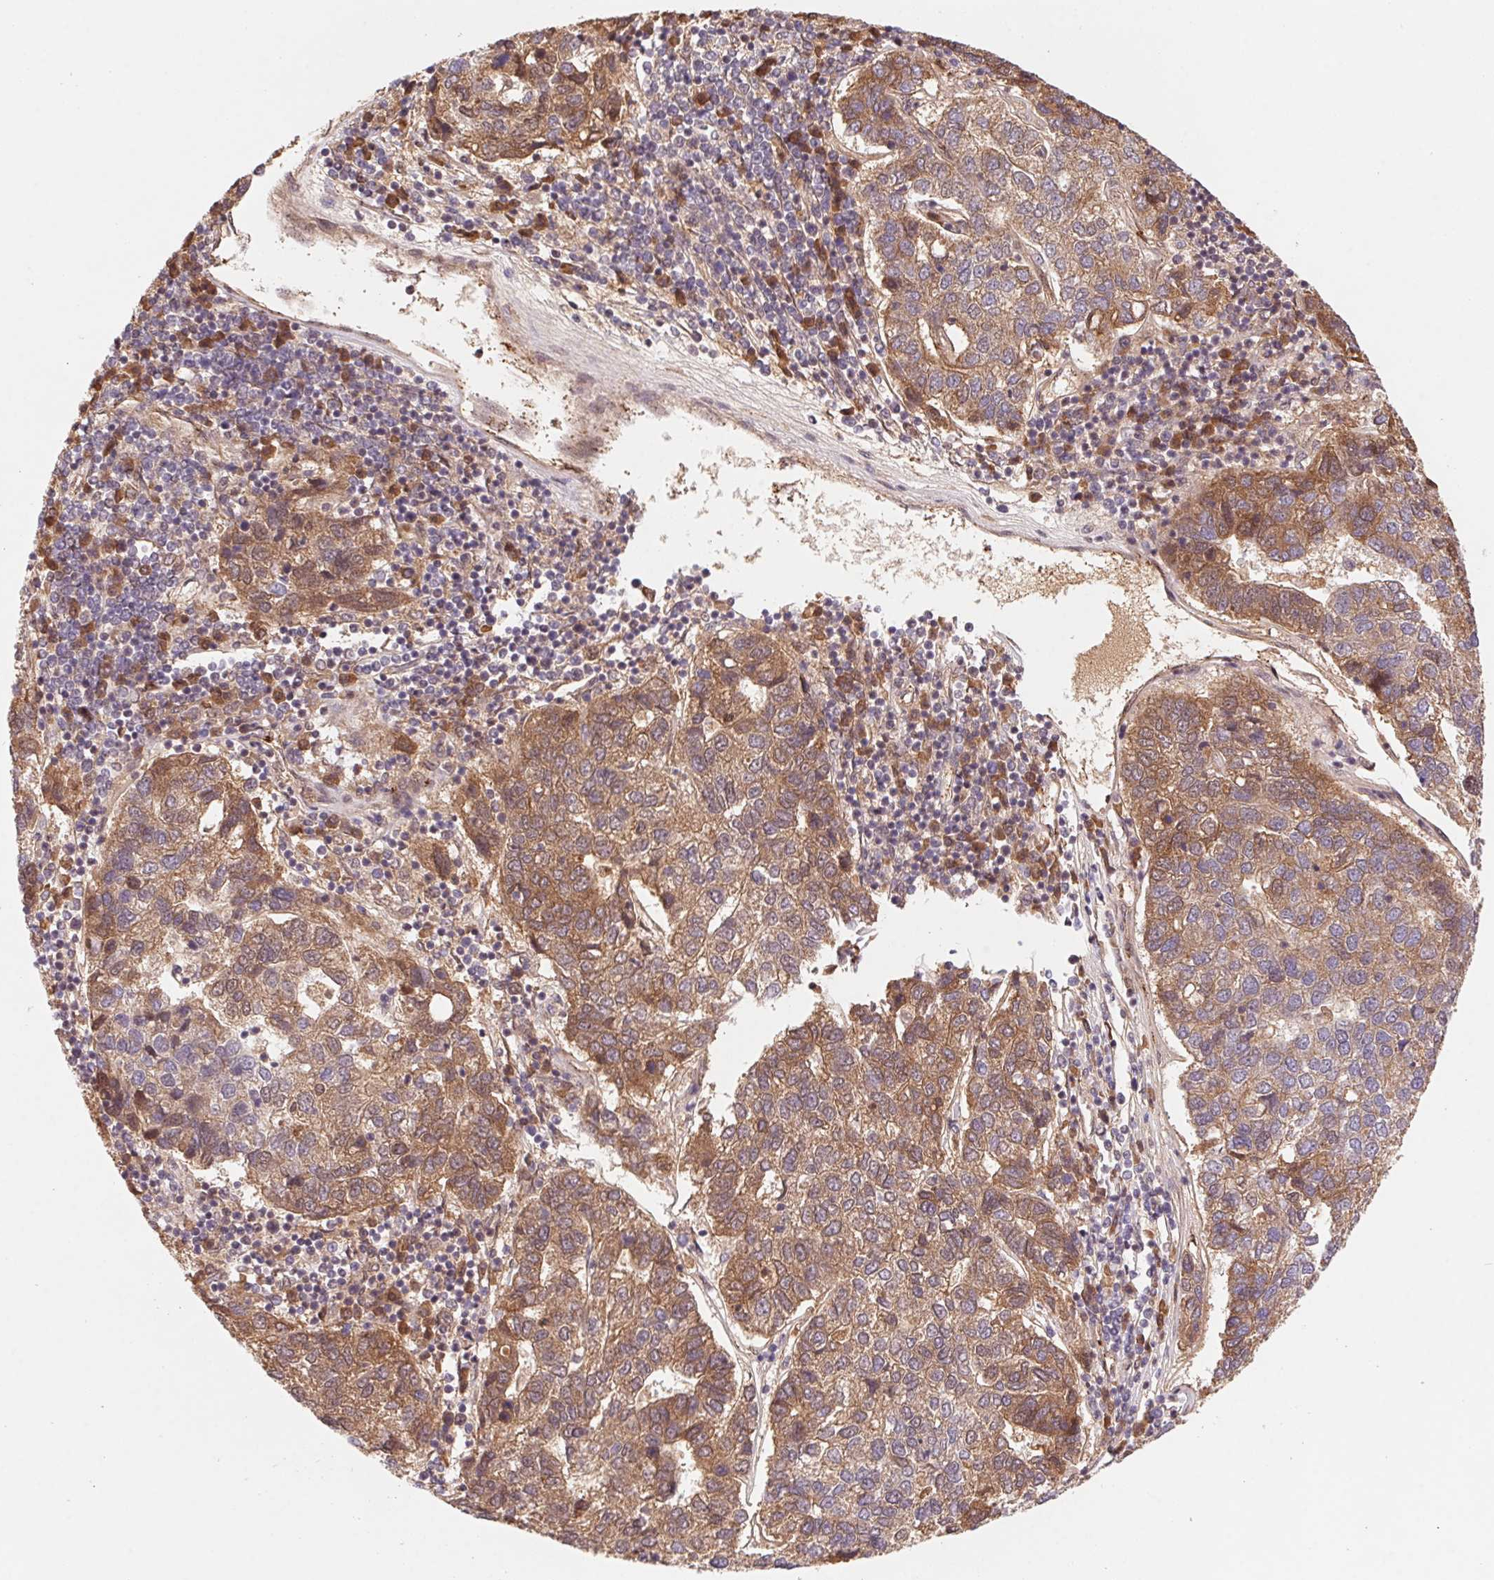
{"staining": {"intensity": "moderate", "quantity": ">75%", "location": "cytoplasmic/membranous"}, "tissue": "pancreatic cancer", "cell_type": "Tumor cells", "image_type": "cancer", "snomed": [{"axis": "morphology", "description": "Adenocarcinoma, NOS"}, {"axis": "topography", "description": "Pancreas"}], "caption": "Immunohistochemistry image of human pancreatic cancer (adenocarcinoma) stained for a protein (brown), which exhibits medium levels of moderate cytoplasmic/membranous positivity in approximately >75% of tumor cells.", "gene": "SLC52A2", "patient": {"sex": "female", "age": 61}}